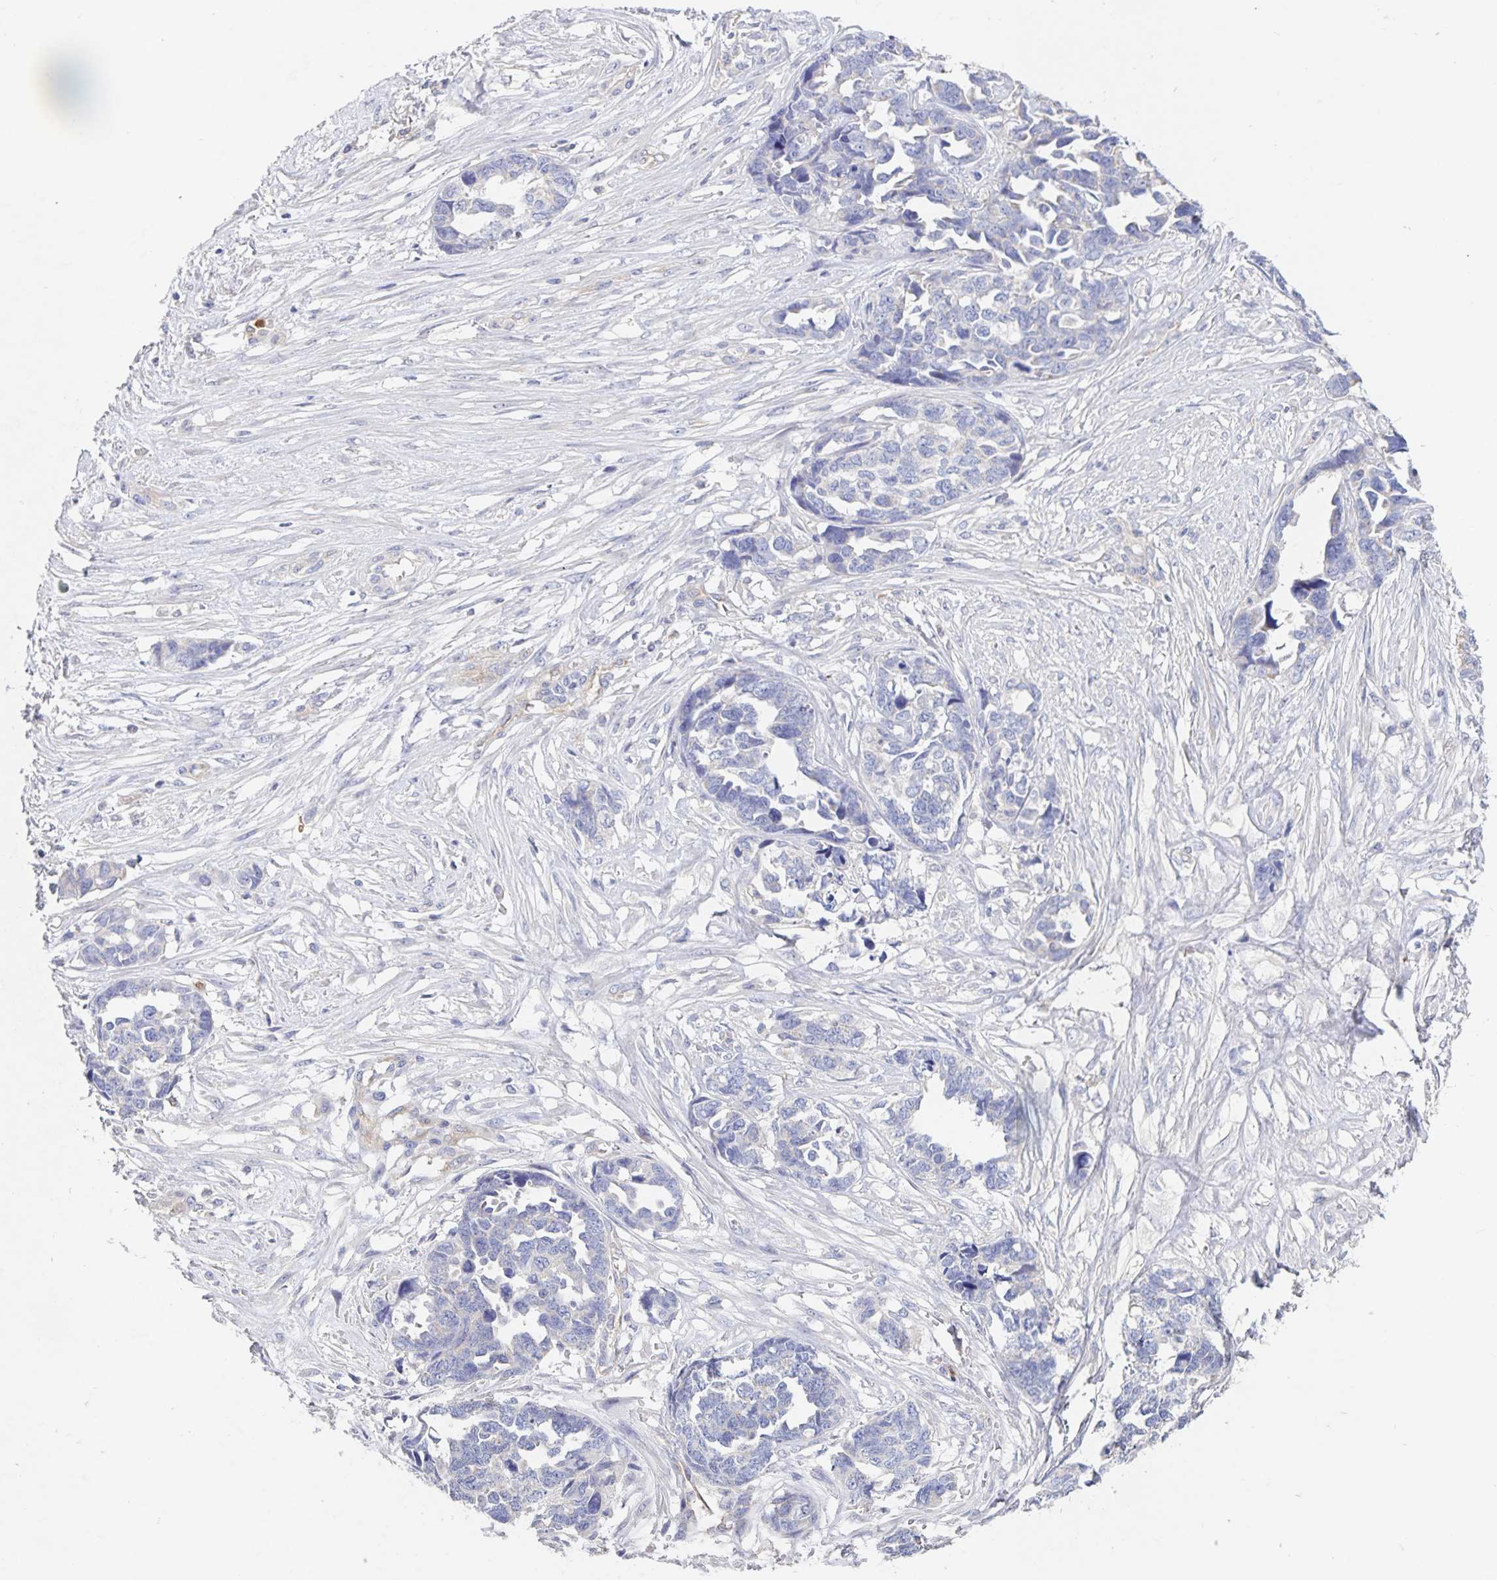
{"staining": {"intensity": "negative", "quantity": "none", "location": "none"}, "tissue": "ovarian cancer", "cell_type": "Tumor cells", "image_type": "cancer", "snomed": [{"axis": "morphology", "description": "Cystadenocarcinoma, serous, NOS"}, {"axis": "topography", "description": "Ovary"}], "caption": "Human serous cystadenocarcinoma (ovarian) stained for a protein using immunohistochemistry (IHC) exhibits no expression in tumor cells.", "gene": "CDC42BPG", "patient": {"sex": "female", "age": 69}}